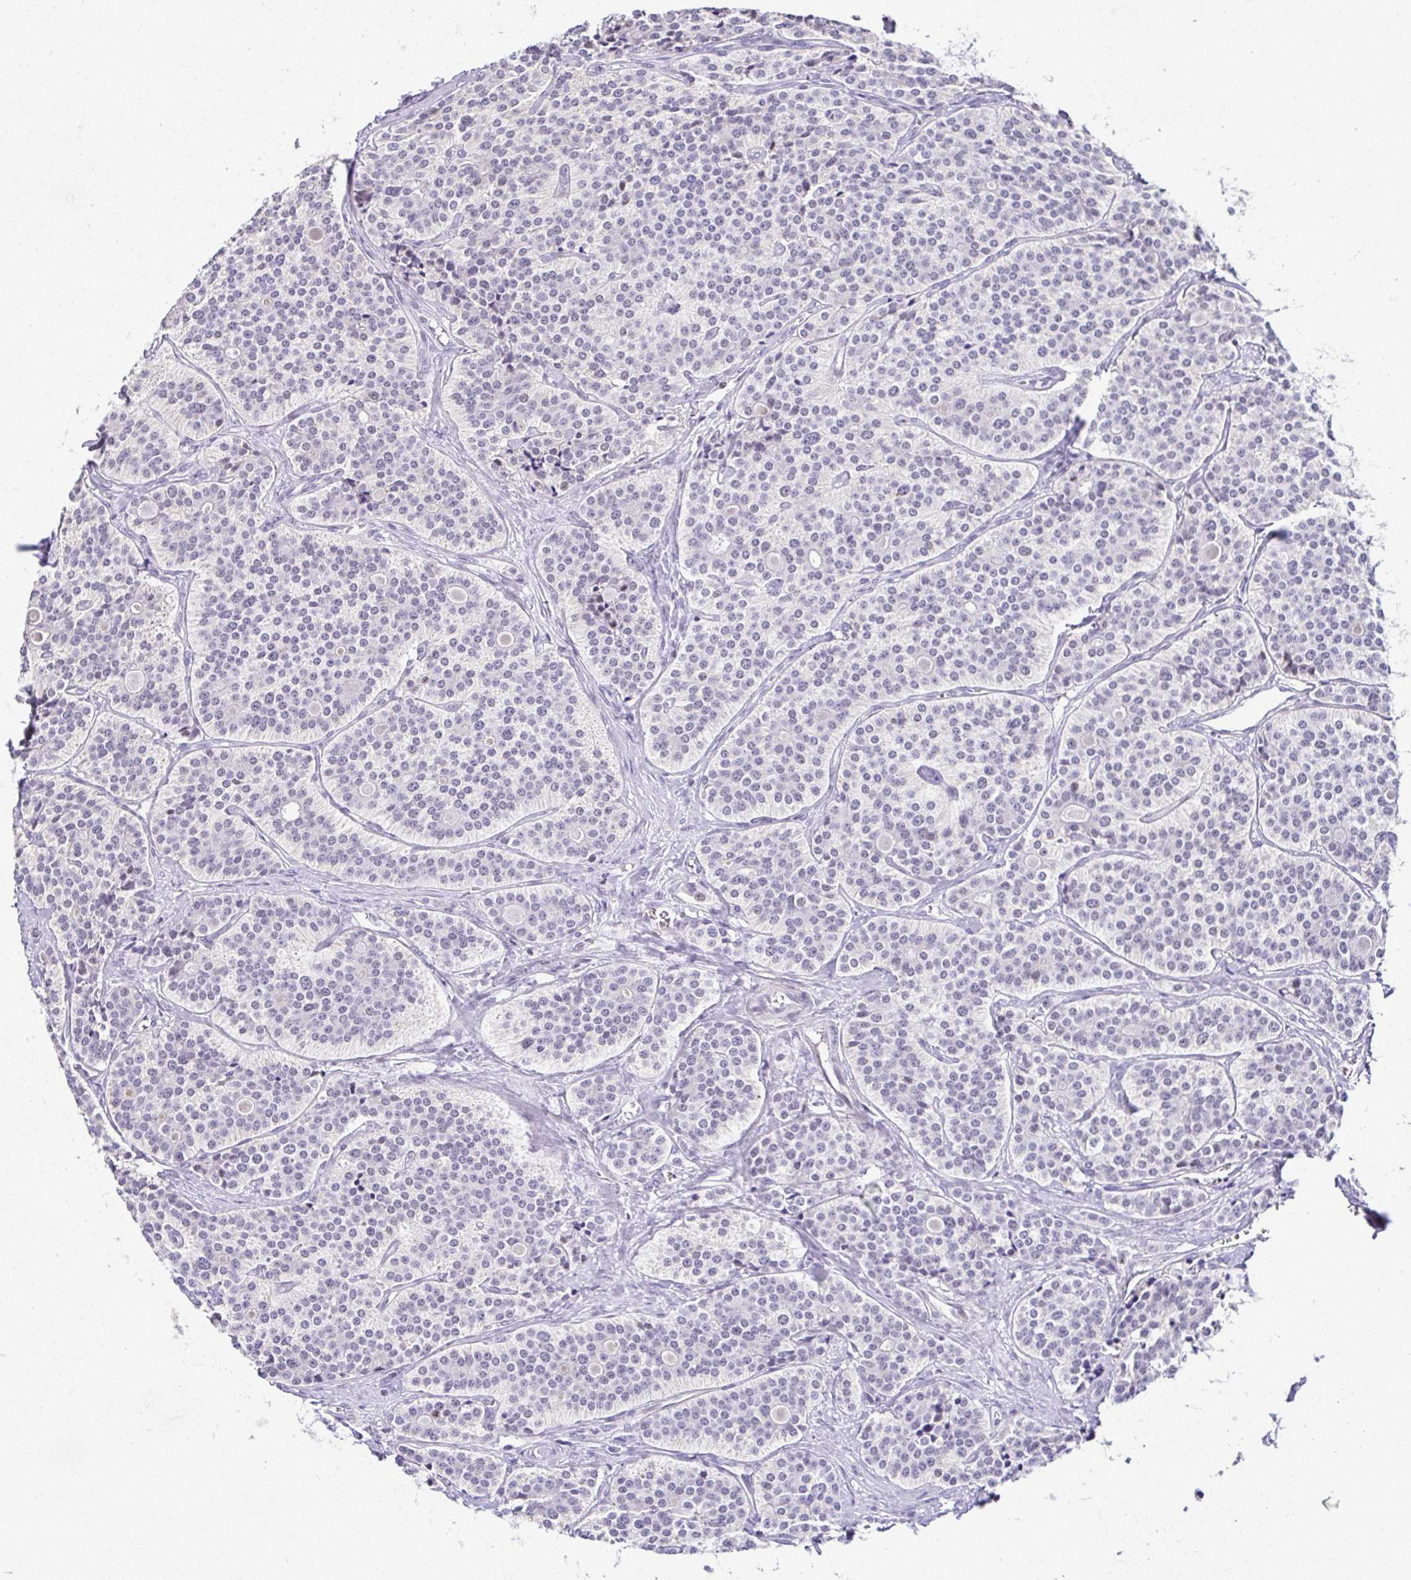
{"staining": {"intensity": "negative", "quantity": "none", "location": "none"}, "tissue": "carcinoid", "cell_type": "Tumor cells", "image_type": "cancer", "snomed": [{"axis": "morphology", "description": "Carcinoid, malignant, NOS"}, {"axis": "topography", "description": "Small intestine"}], "caption": "Protein analysis of malignant carcinoid shows no significant expression in tumor cells.", "gene": "NR1D2", "patient": {"sex": "male", "age": 63}}